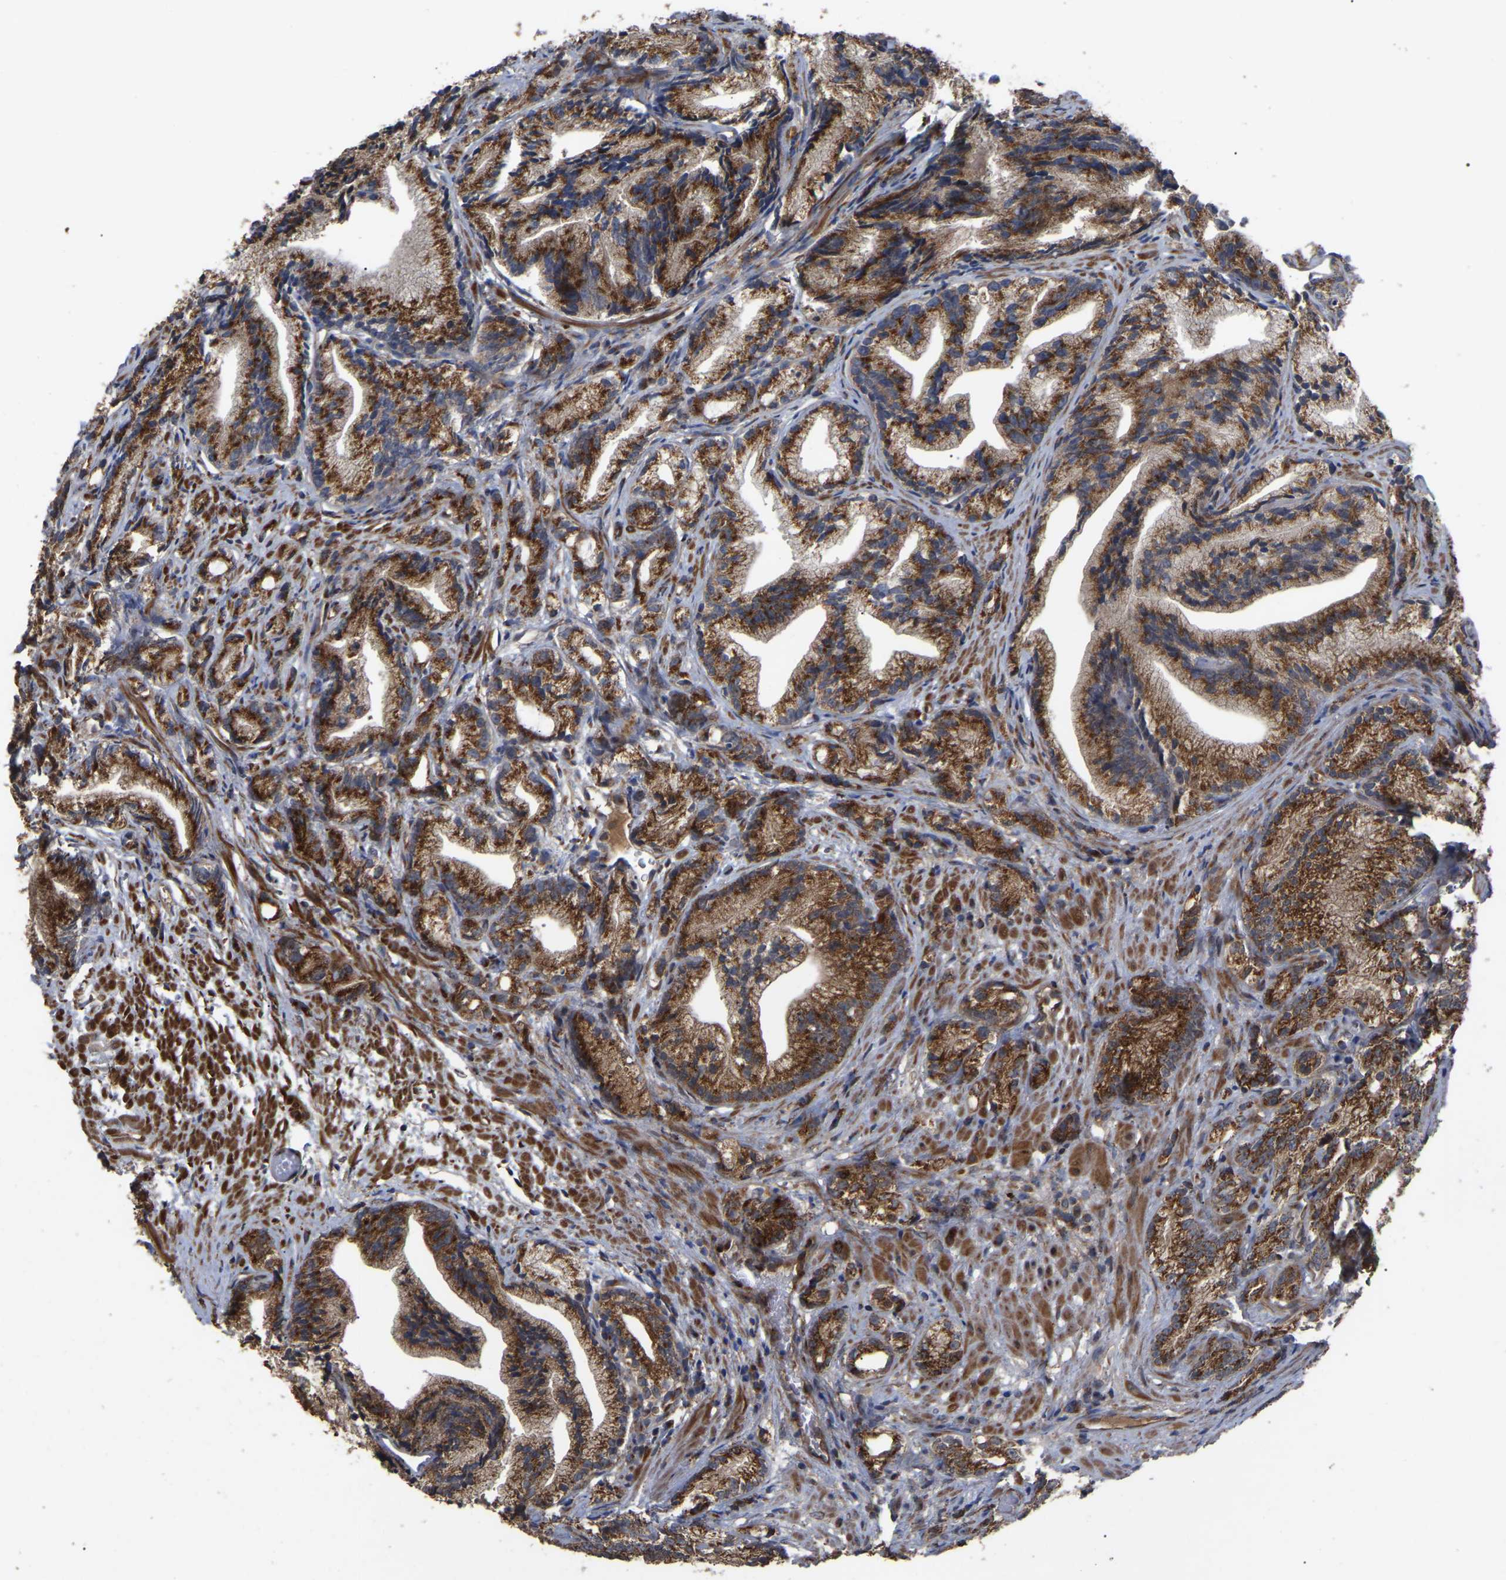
{"staining": {"intensity": "moderate", "quantity": ">75%", "location": "cytoplasmic/membranous"}, "tissue": "prostate cancer", "cell_type": "Tumor cells", "image_type": "cancer", "snomed": [{"axis": "morphology", "description": "Adenocarcinoma, Low grade"}, {"axis": "topography", "description": "Prostate"}], "caption": "This image demonstrates prostate cancer (low-grade adenocarcinoma) stained with immunohistochemistry to label a protein in brown. The cytoplasmic/membranous of tumor cells show moderate positivity for the protein. Nuclei are counter-stained blue.", "gene": "GCC1", "patient": {"sex": "male", "age": 89}}